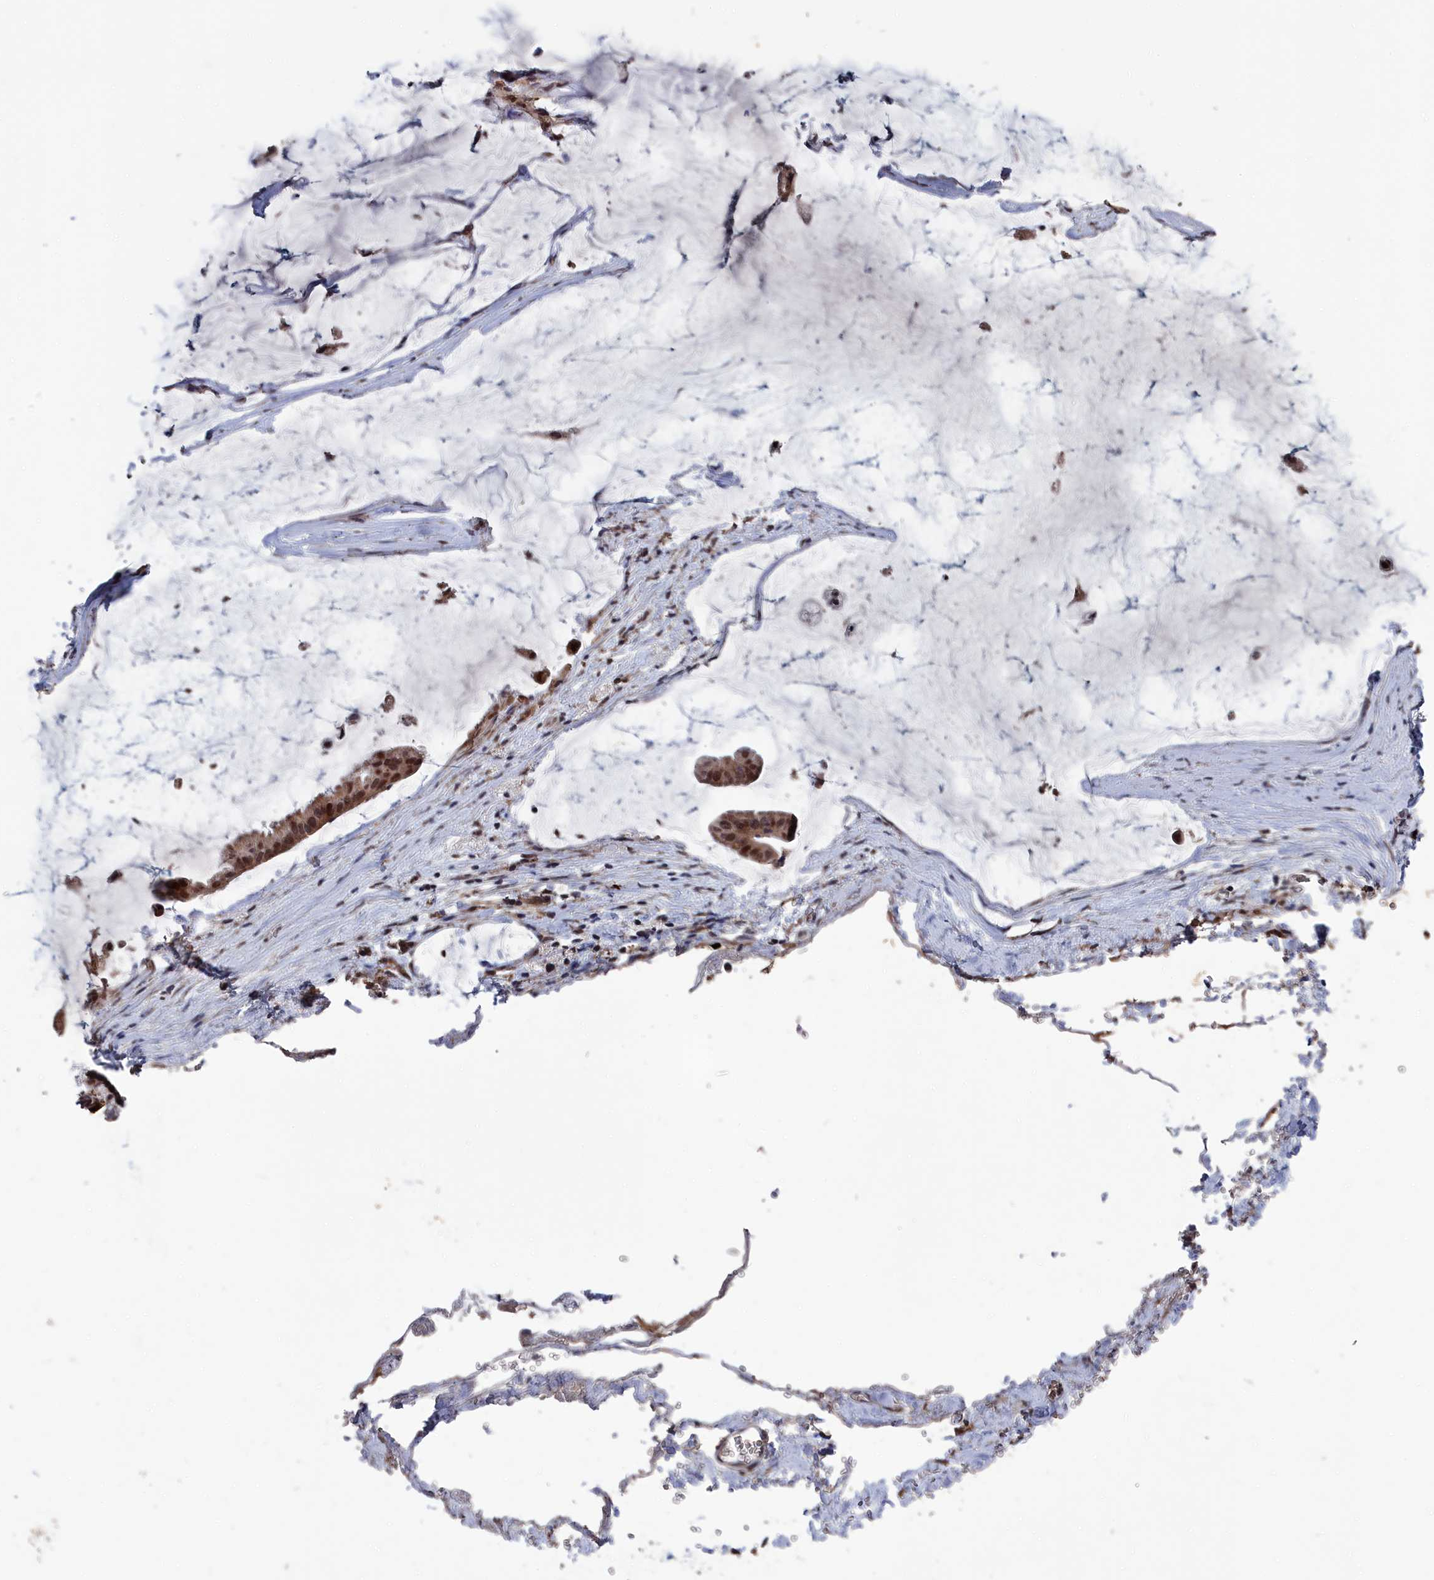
{"staining": {"intensity": "moderate", "quantity": ">75%", "location": "cytoplasmic/membranous,nuclear"}, "tissue": "ovarian cancer", "cell_type": "Tumor cells", "image_type": "cancer", "snomed": [{"axis": "morphology", "description": "Cystadenocarcinoma, mucinous, NOS"}, {"axis": "topography", "description": "Ovary"}], "caption": "Protein expression analysis of human ovarian cancer (mucinous cystadenocarcinoma) reveals moderate cytoplasmic/membranous and nuclear positivity in about >75% of tumor cells.", "gene": "CEACAM21", "patient": {"sex": "female", "age": 73}}